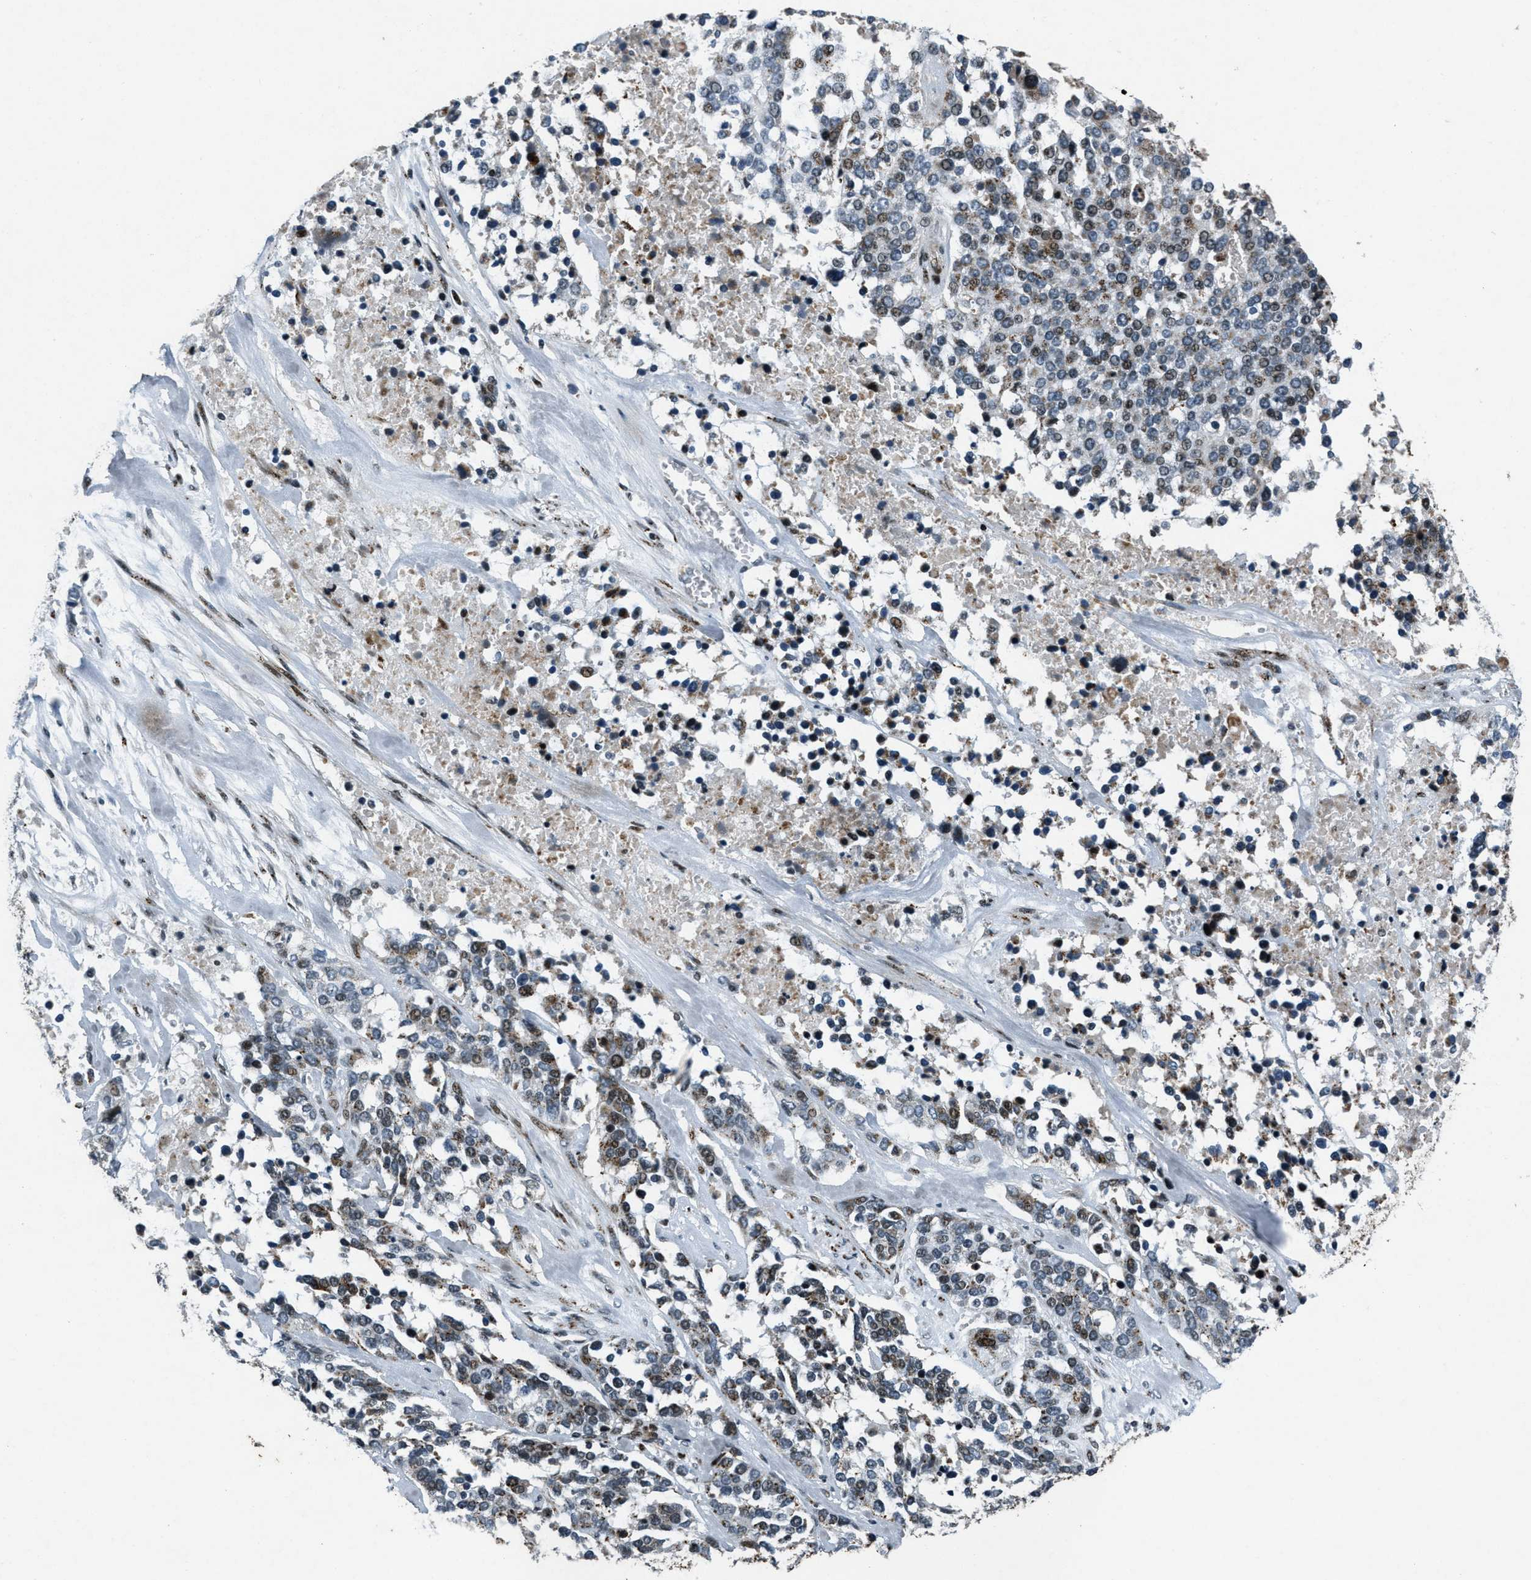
{"staining": {"intensity": "moderate", "quantity": "25%-75%", "location": "nuclear"}, "tissue": "ovarian cancer", "cell_type": "Tumor cells", "image_type": "cancer", "snomed": [{"axis": "morphology", "description": "Cystadenocarcinoma, serous, NOS"}, {"axis": "topography", "description": "Ovary"}], "caption": "Serous cystadenocarcinoma (ovarian) stained with a brown dye displays moderate nuclear positive expression in approximately 25%-75% of tumor cells.", "gene": "GPC6", "patient": {"sex": "female", "age": 44}}